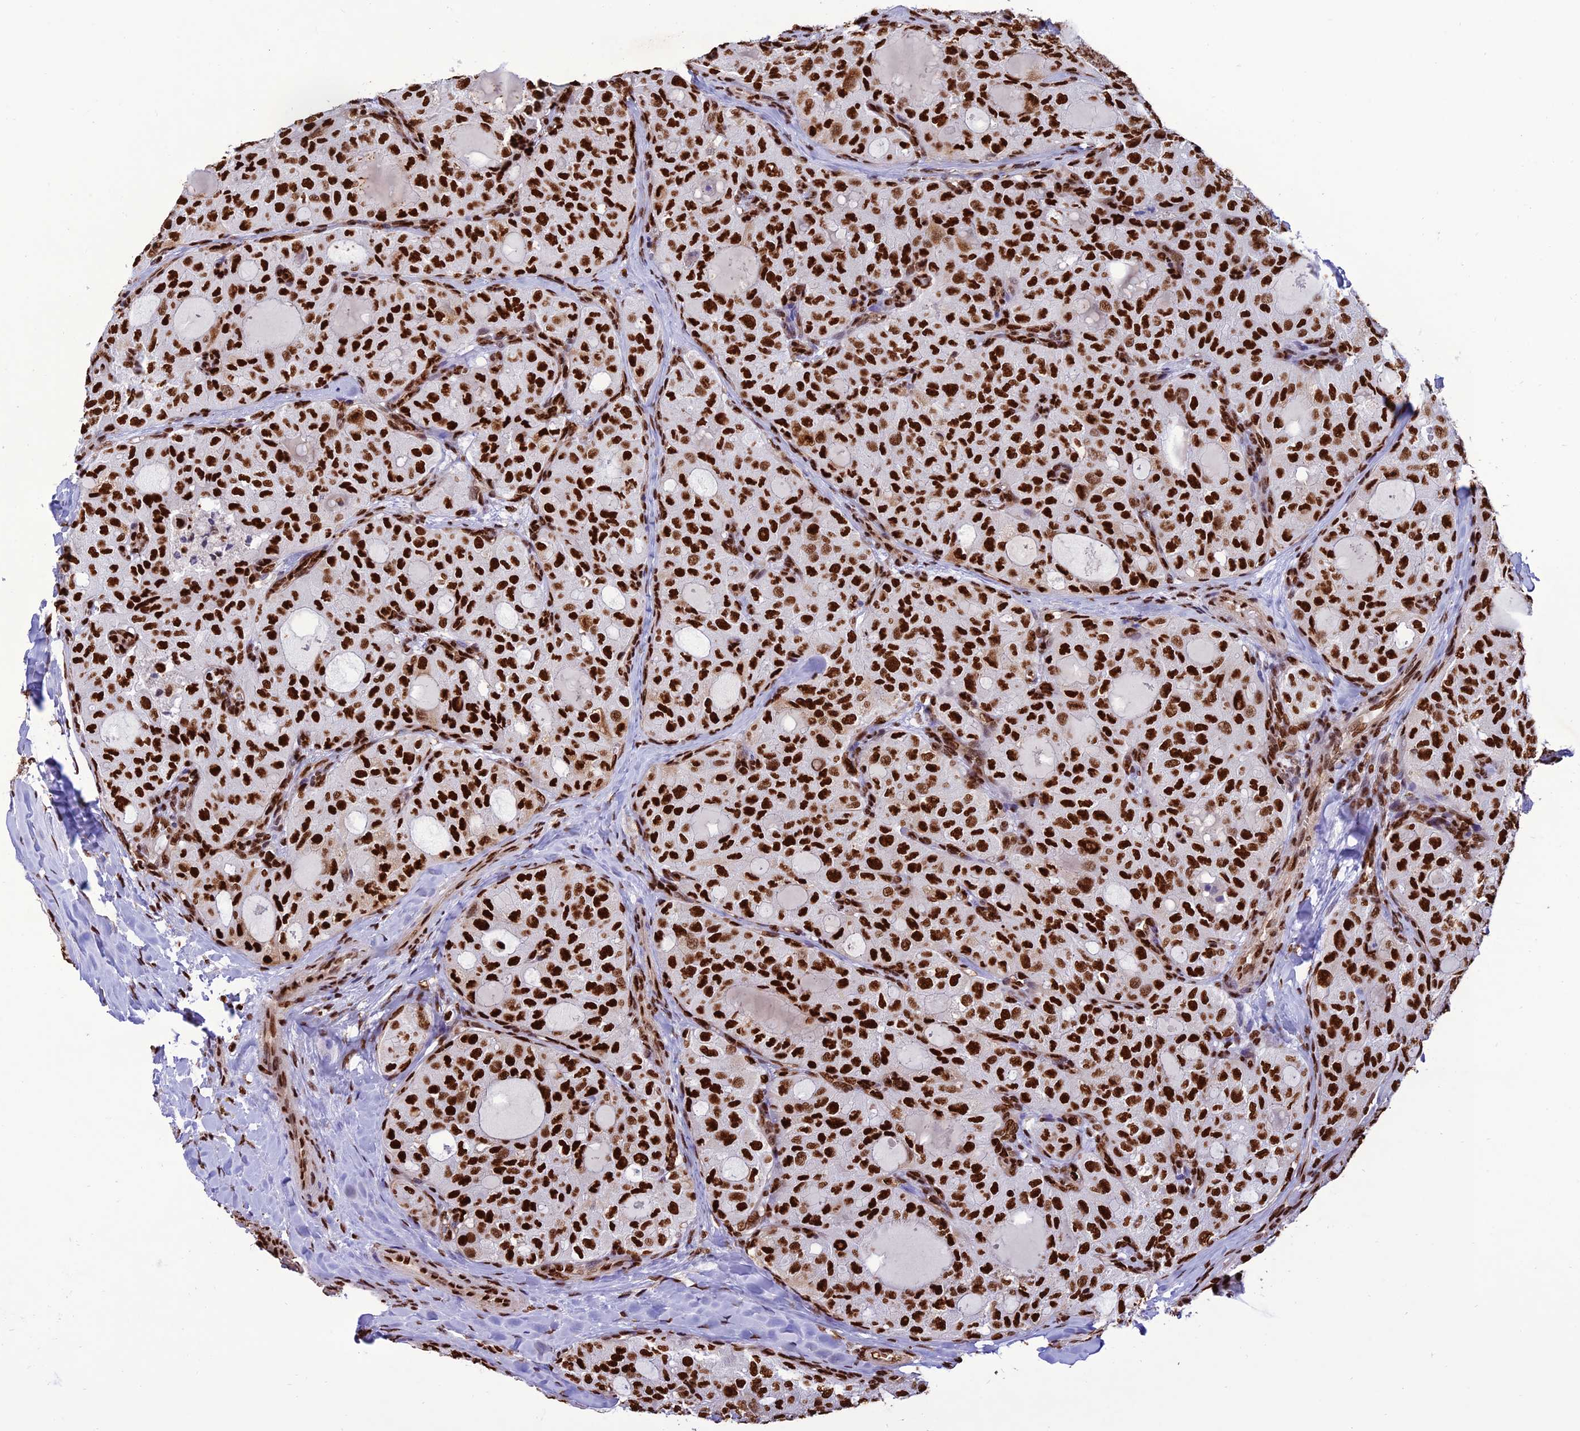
{"staining": {"intensity": "strong", "quantity": ">75%", "location": "nuclear"}, "tissue": "thyroid cancer", "cell_type": "Tumor cells", "image_type": "cancer", "snomed": [{"axis": "morphology", "description": "Follicular adenoma carcinoma, NOS"}, {"axis": "topography", "description": "Thyroid gland"}], "caption": "This histopathology image demonstrates IHC staining of thyroid follicular adenoma carcinoma, with high strong nuclear expression in about >75% of tumor cells.", "gene": "INO80E", "patient": {"sex": "male", "age": 75}}